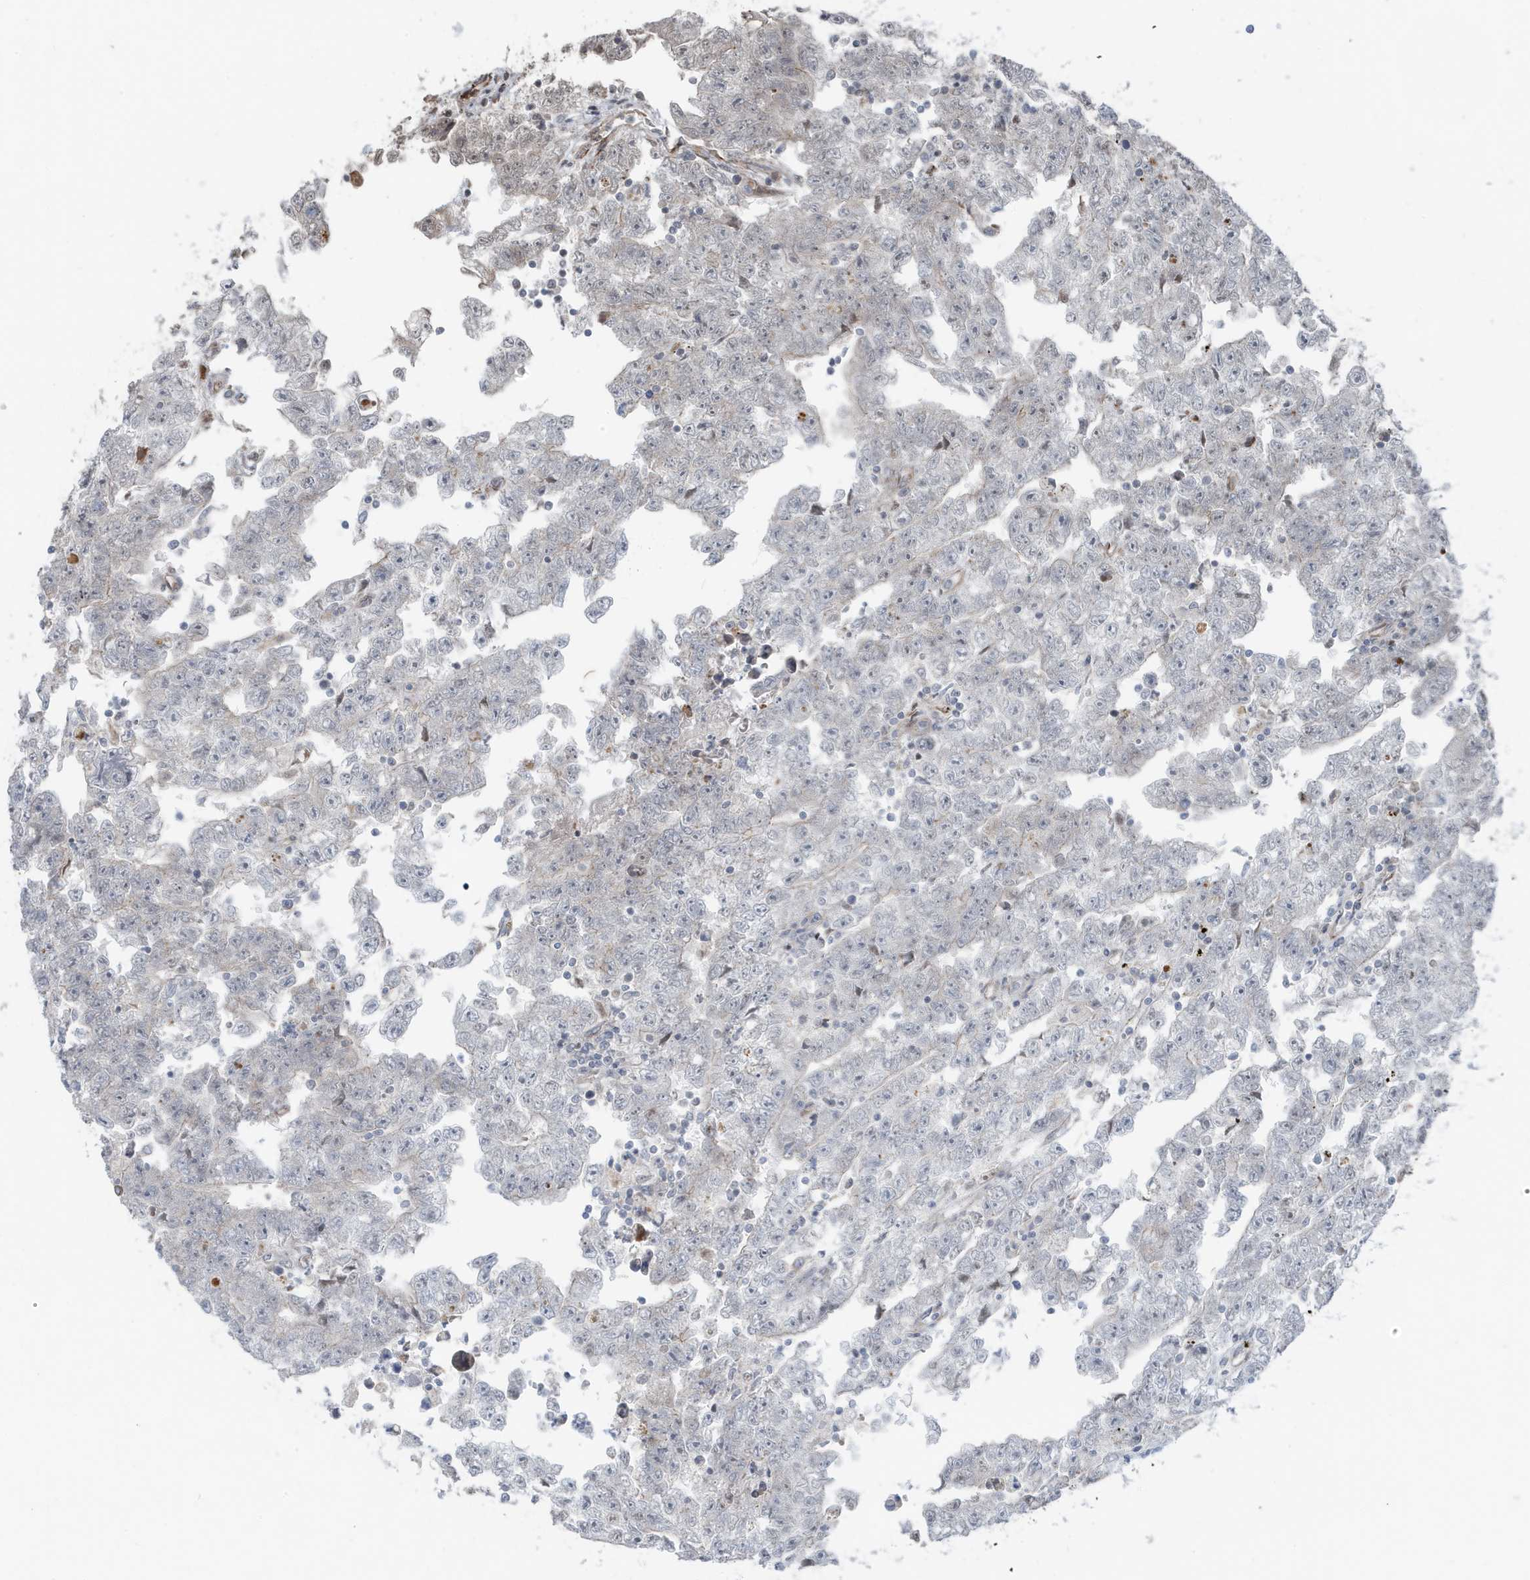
{"staining": {"intensity": "negative", "quantity": "none", "location": "none"}, "tissue": "testis cancer", "cell_type": "Tumor cells", "image_type": "cancer", "snomed": [{"axis": "morphology", "description": "Carcinoma, Embryonal, NOS"}, {"axis": "topography", "description": "Testis"}], "caption": "Tumor cells are negative for protein expression in human testis cancer.", "gene": "CHCHD4", "patient": {"sex": "male", "age": 25}}